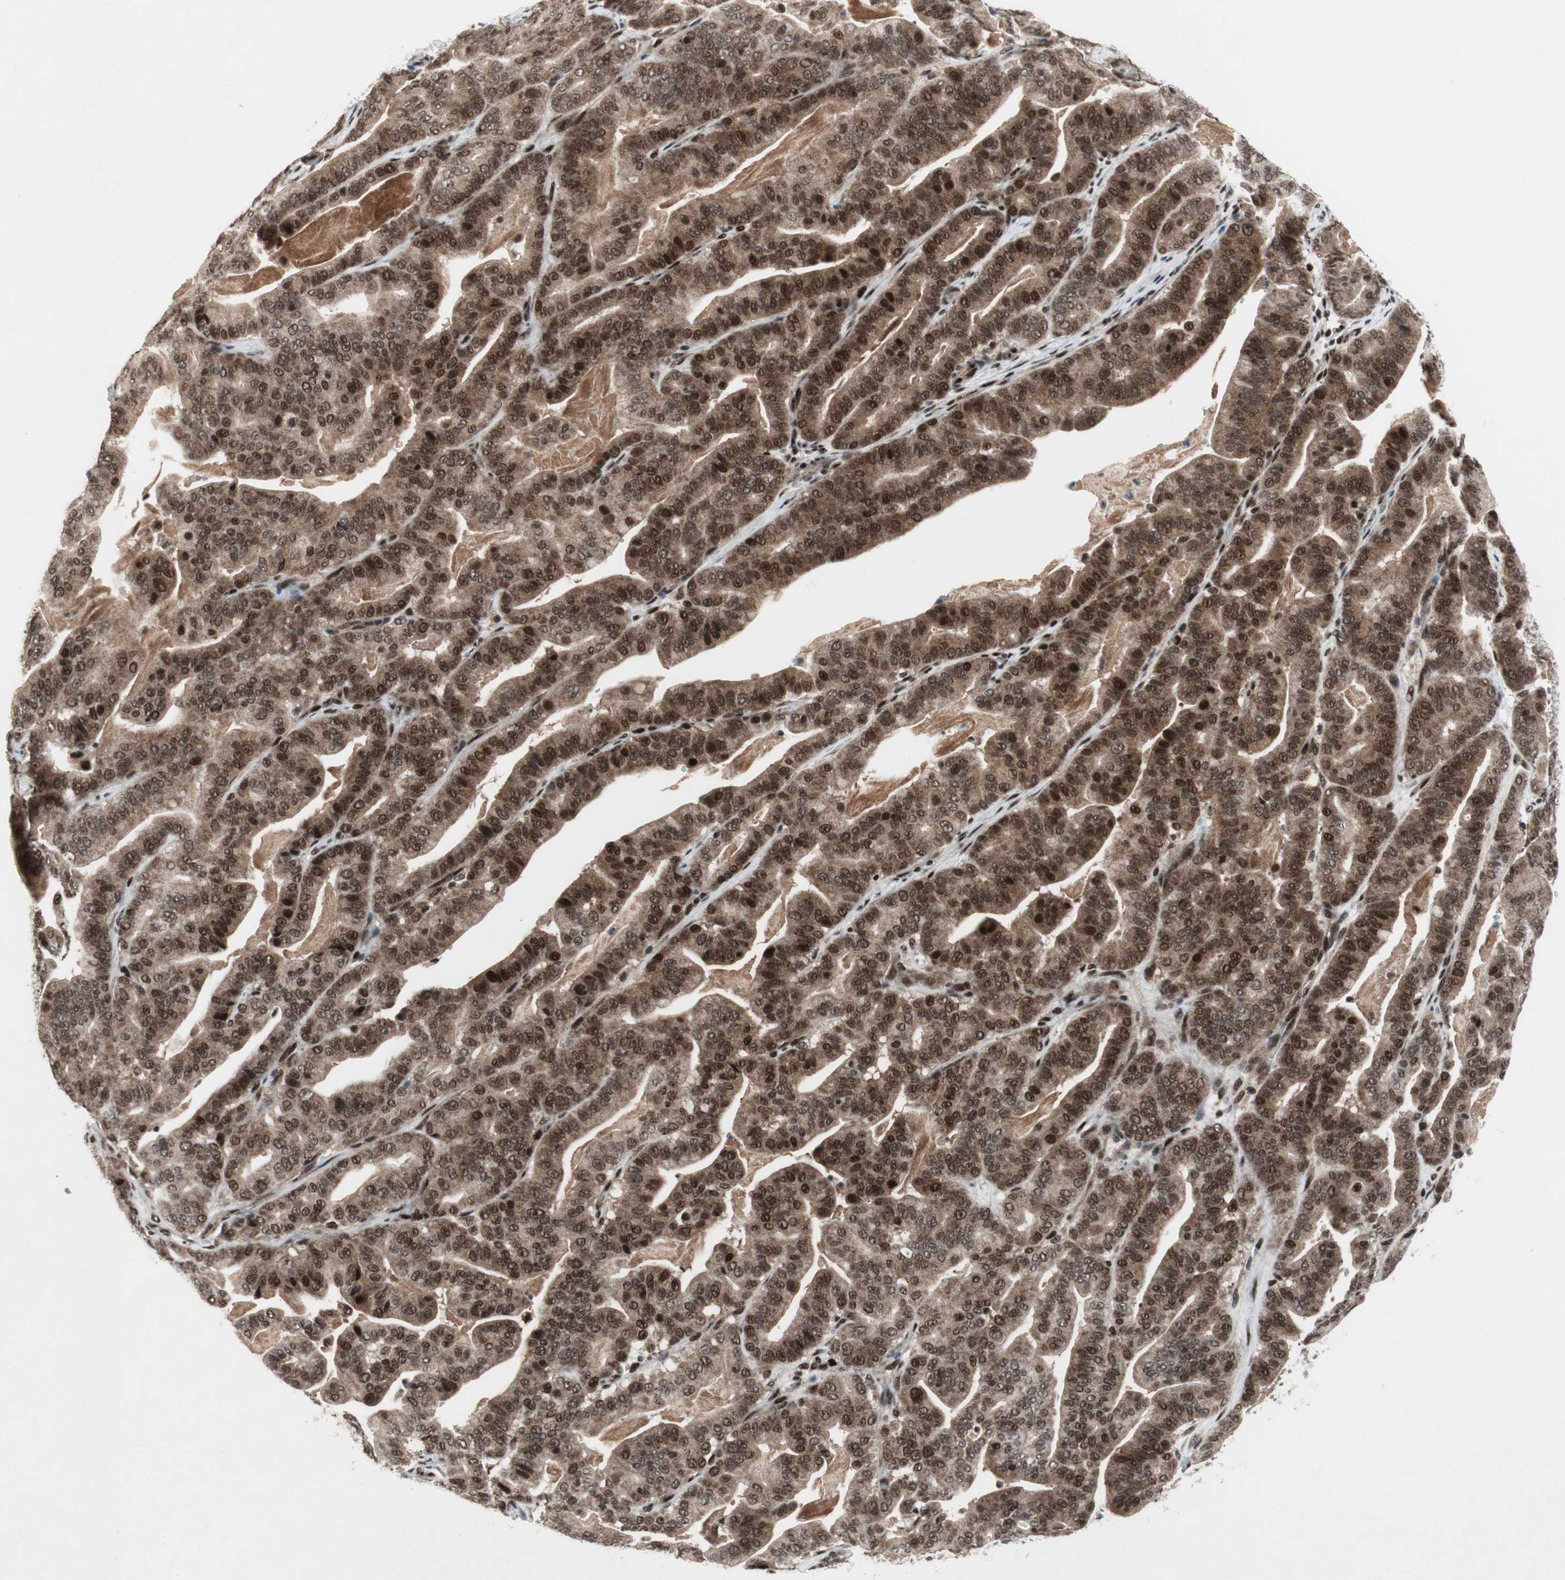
{"staining": {"intensity": "strong", "quantity": ">75%", "location": "cytoplasmic/membranous,nuclear"}, "tissue": "pancreatic cancer", "cell_type": "Tumor cells", "image_type": "cancer", "snomed": [{"axis": "morphology", "description": "Adenocarcinoma, NOS"}, {"axis": "topography", "description": "Pancreas"}], "caption": "Brown immunohistochemical staining in human pancreatic adenocarcinoma shows strong cytoplasmic/membranous and nuclear expression in approximately >75% of tumor cells. The protein of interest is stained brown, and the nuclei are stained in blue (DAB (3,3'-diaminobenzidine) IHC with brightfield microscopy, high magnification).", "gene": "TCF12", "patient": {"sex": "male", "age": 63}}